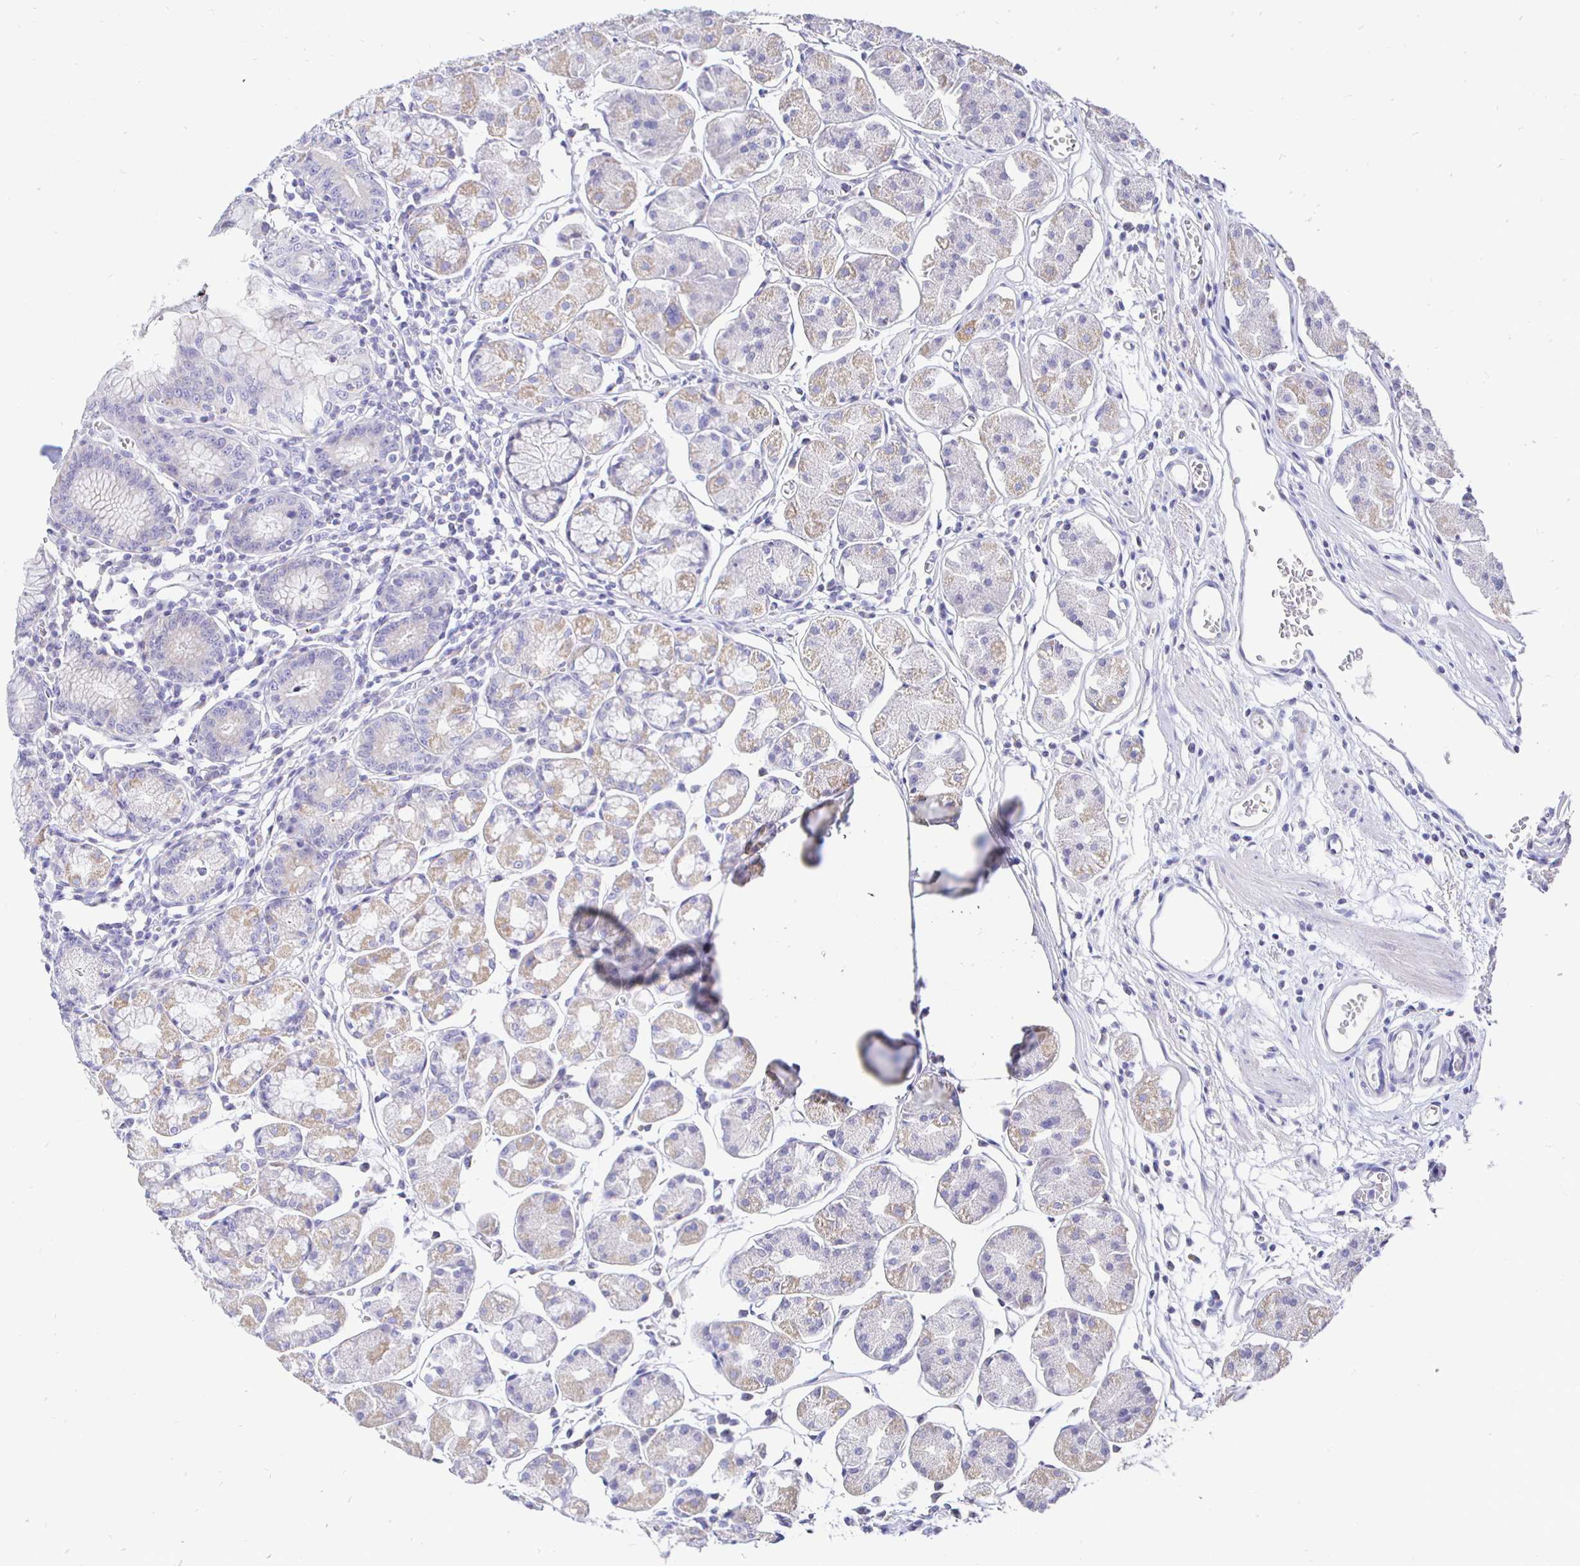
{"staining": {"intensity": "weak", "quantity": "25%-75%", "location": "cytoplasmic/membranous"}, "tissue": "stomach", "cell_type": "Glandular cells", "image_type": "normal", "snomed": [{"axis": "morphology", "description": "Normal tissue, NOS"}, {"axis": "topography", "description": "Stomach"}], "caption": "Weak cytoplasmic/membranous expression for a protein is seen in about 25%-75% of glandular cells of normal stomach using immunohistochemistry (IHC).", "gene": "CR2", "patient": {"sex": "male", "age": 55}}